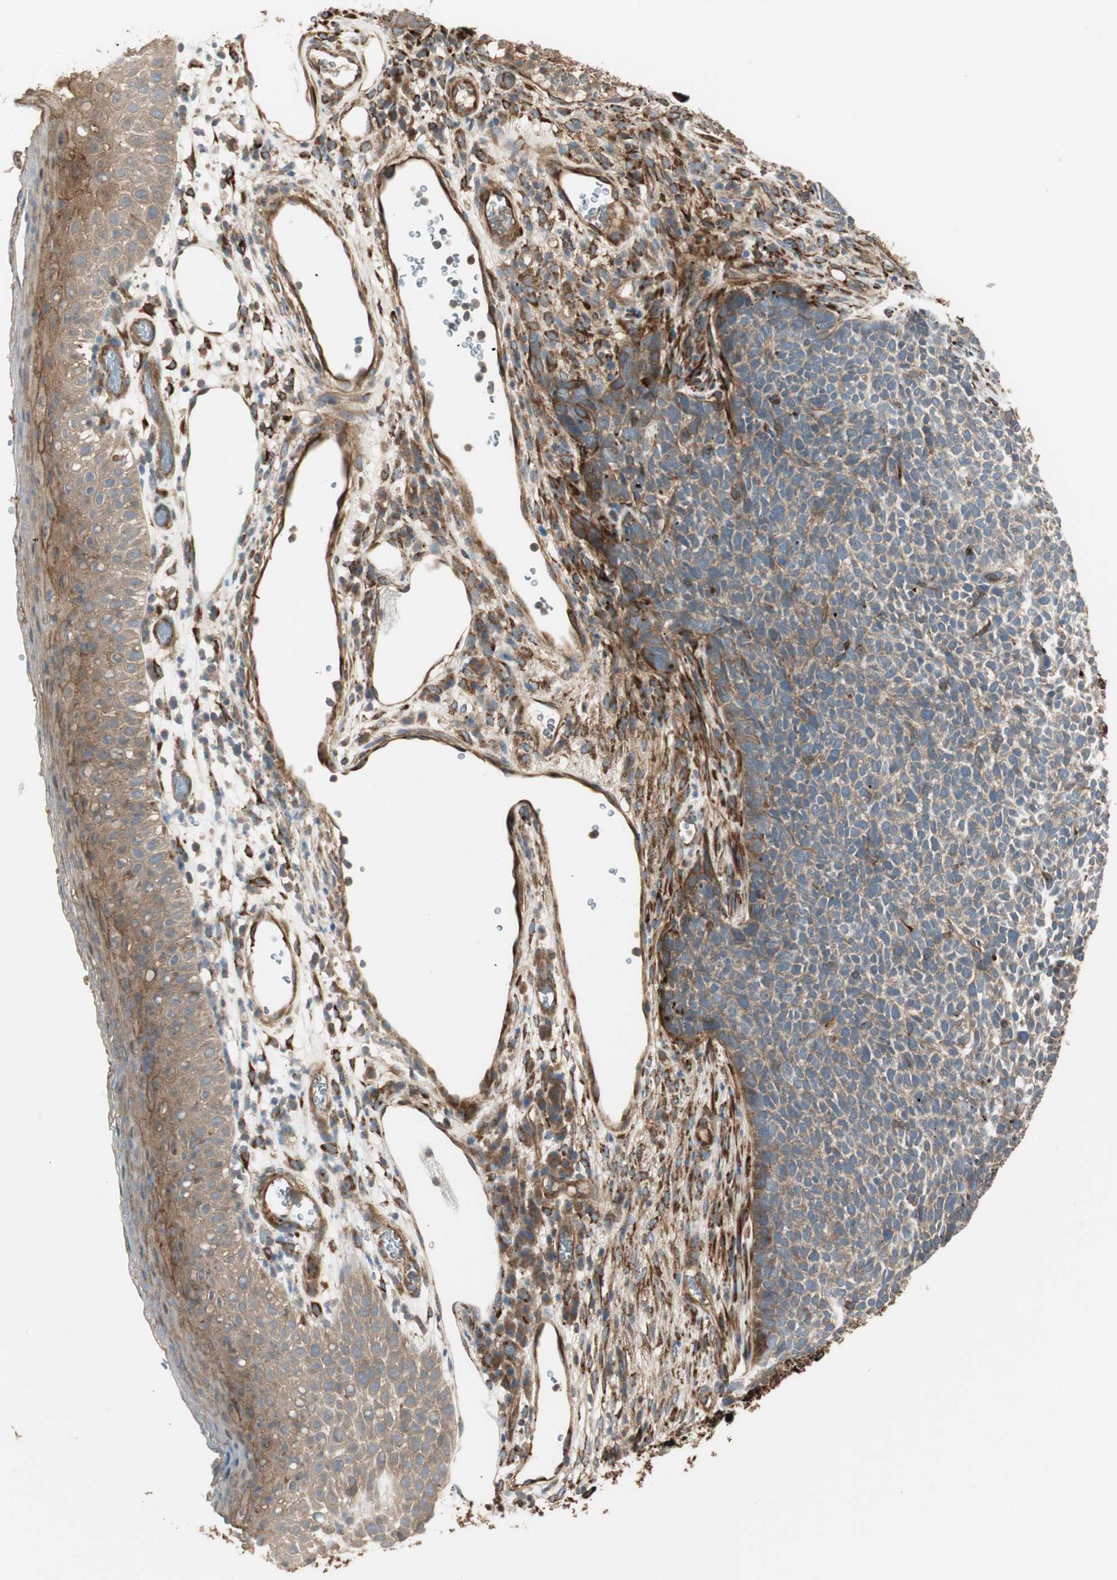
{"staining": {"intensity": "weak", "quantity": ">75%", "location": "cytoplasmic/membranous"}, "tissue": "skin cancer", "cell_type": "Tumor cells", "image_type": "cancer", "snomed": [{"axis": "morphology", "description": "Basal cell carcinoma"}, {"axis": "topography", "description": "Skin"}], "caption": "Immunohistochemistry (IHC) photomicrograph of skin cancer stained for a protein (brown), which demonstrates low levels of weak cytoplasmic/membranous staining in approximately >75% of tumor cells.", "gene": "PRKG1", "patient": {"sex": "female", "age": 84}}